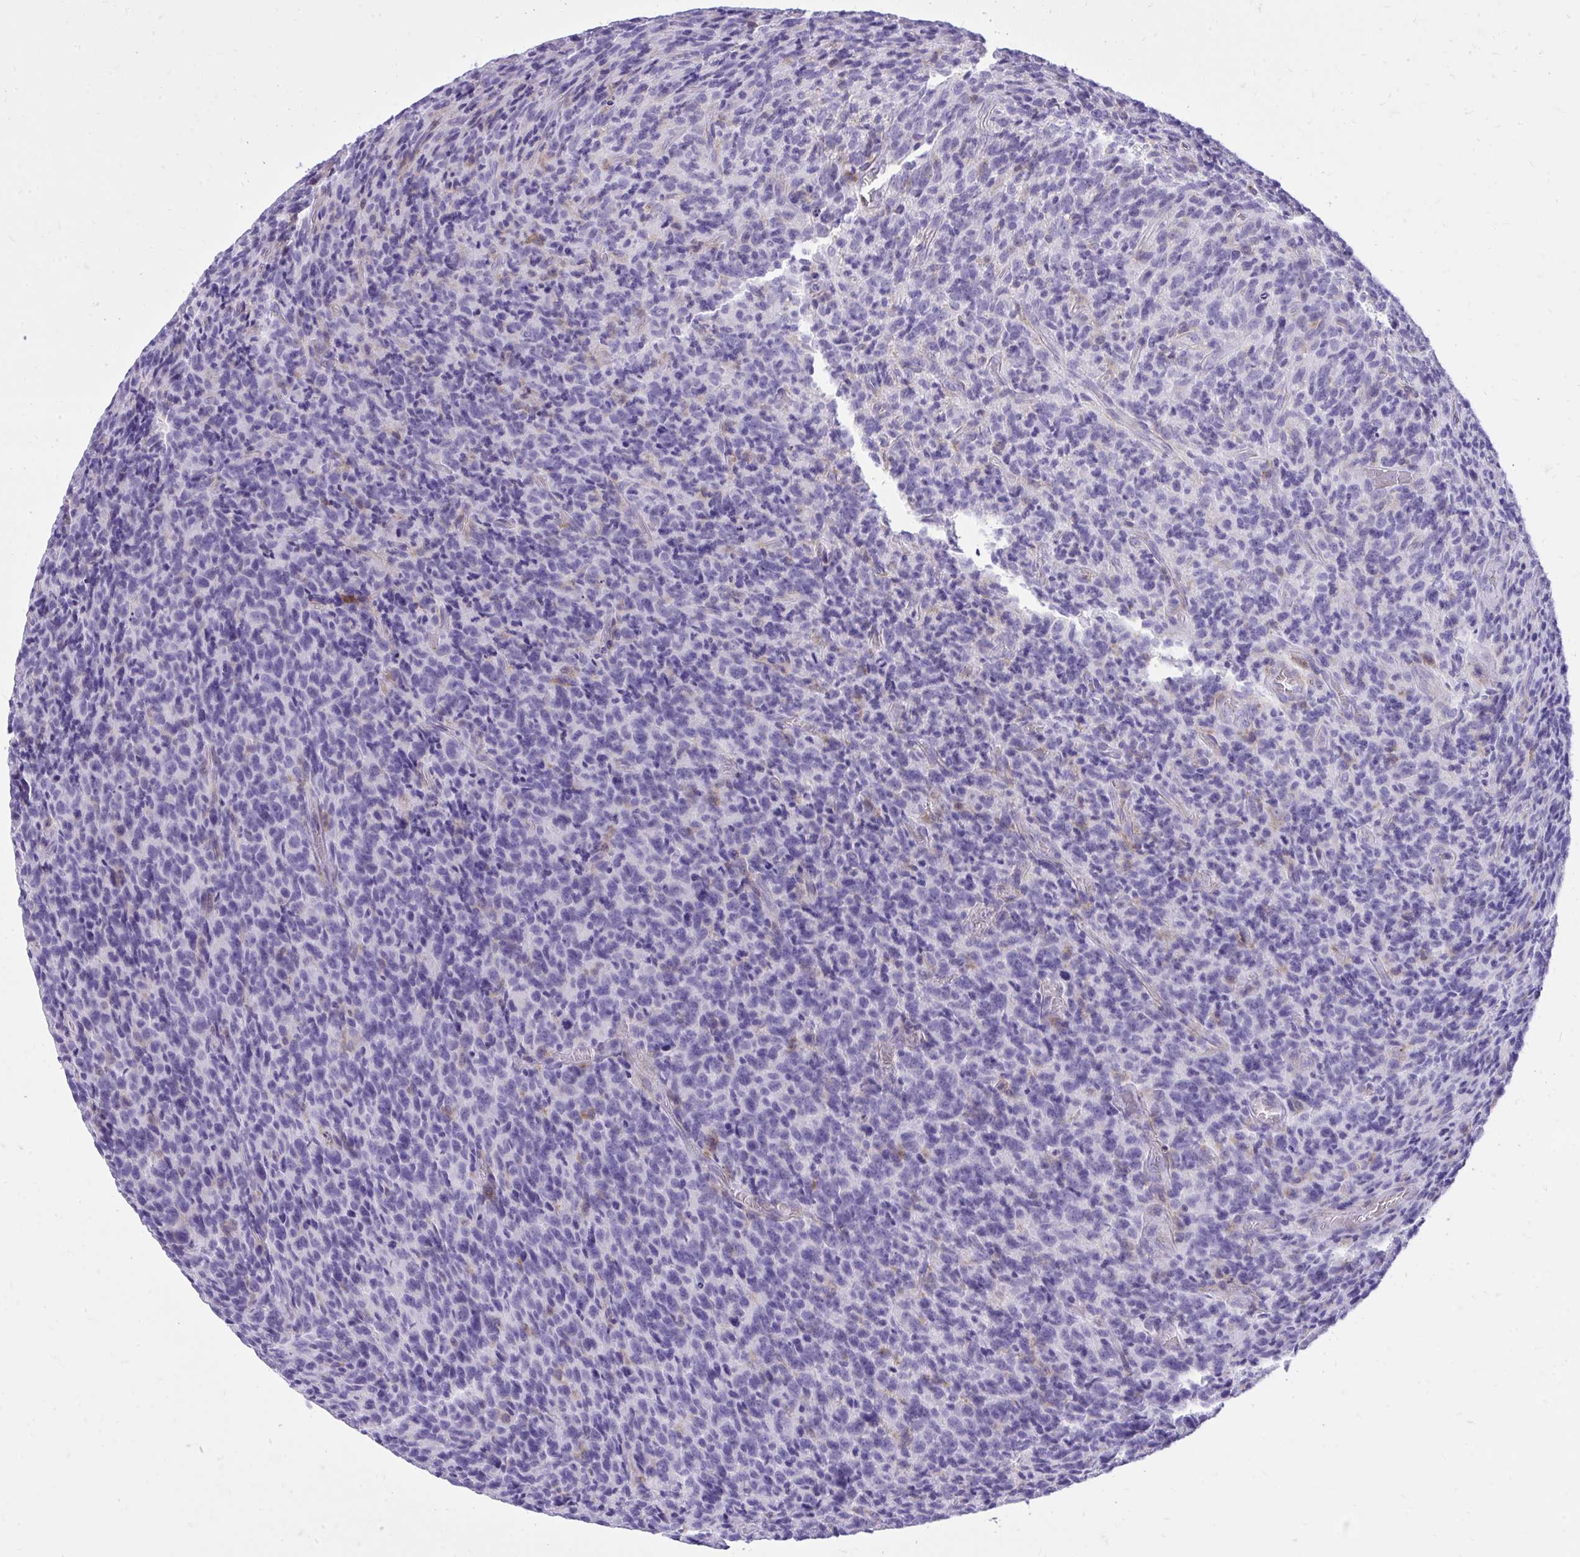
{"staining": {"intensity": "negative", "quantity": "none", "location": "none"}, "tissue": "glioma", "cell_type": "Tumor cells", "image_type": "cancer", "snomed": [{"axis": "morphology", "description": "Glioma, malignant, High grade"}, {"axis": "topography", "description": "Brain"}], "caption": "Immunohistochemistry of malignant high-grade glioma demonstrates no staining in tumor cells.", "gene": "GPRIN3", "patient": {"sex": "male", "age": 76}}